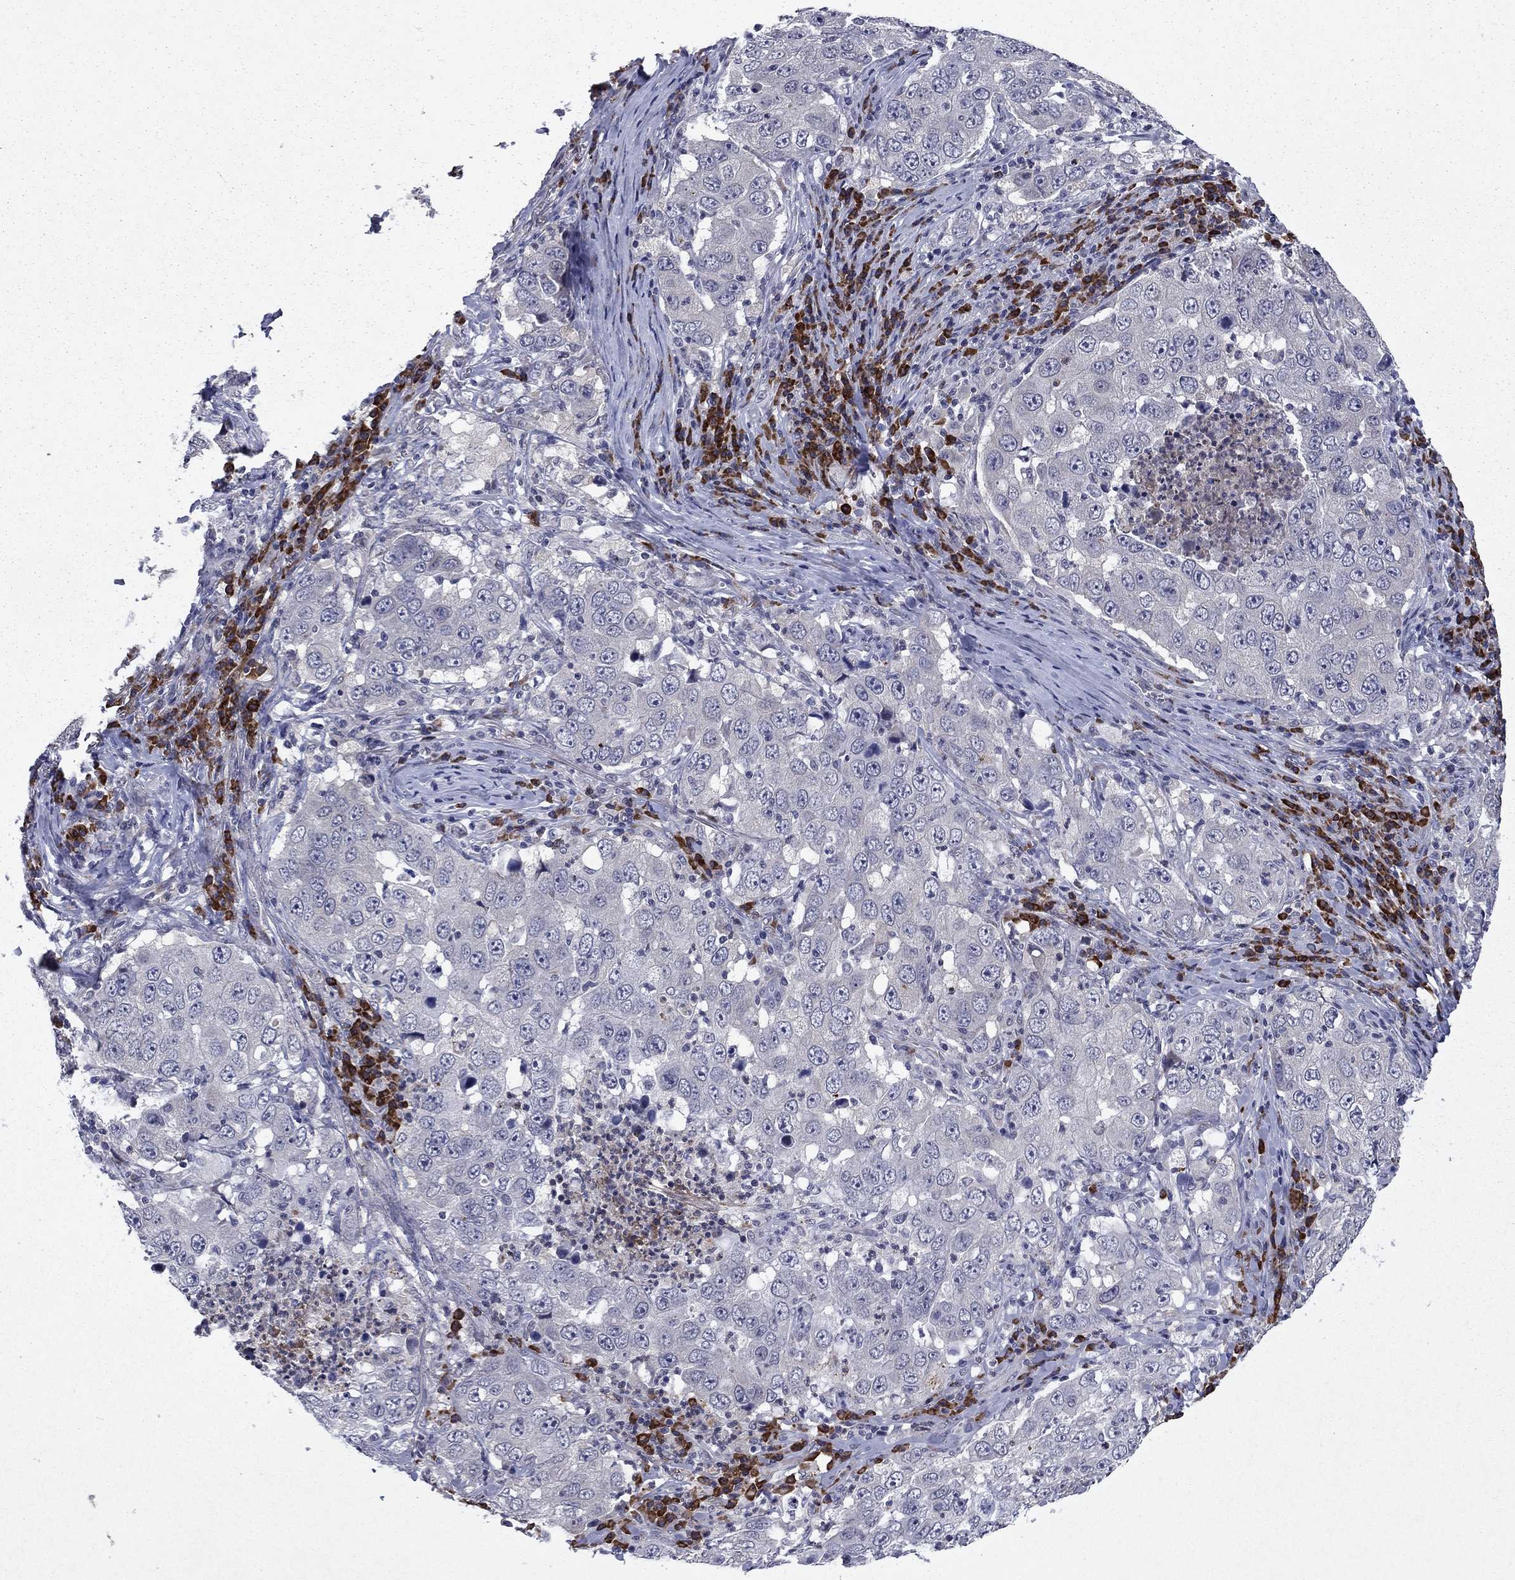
{"staining": {"intensity": "negative", "quantity": "none", "location": "none"}, "tissue": "lung cancer", "cell_type": "Tumor cells", "image_type": "cancer", "snomed": [{"axis": "morphology", "description": "Adenocarcinoma, NOS"}, {"axis": "topography", "description": "Lung"}], "caption": "Tumor cells show no significant protein positivity in lung adenocarcinoma.", "gene": "ECM1", "patient": {"sex": "male", "age": 73}}